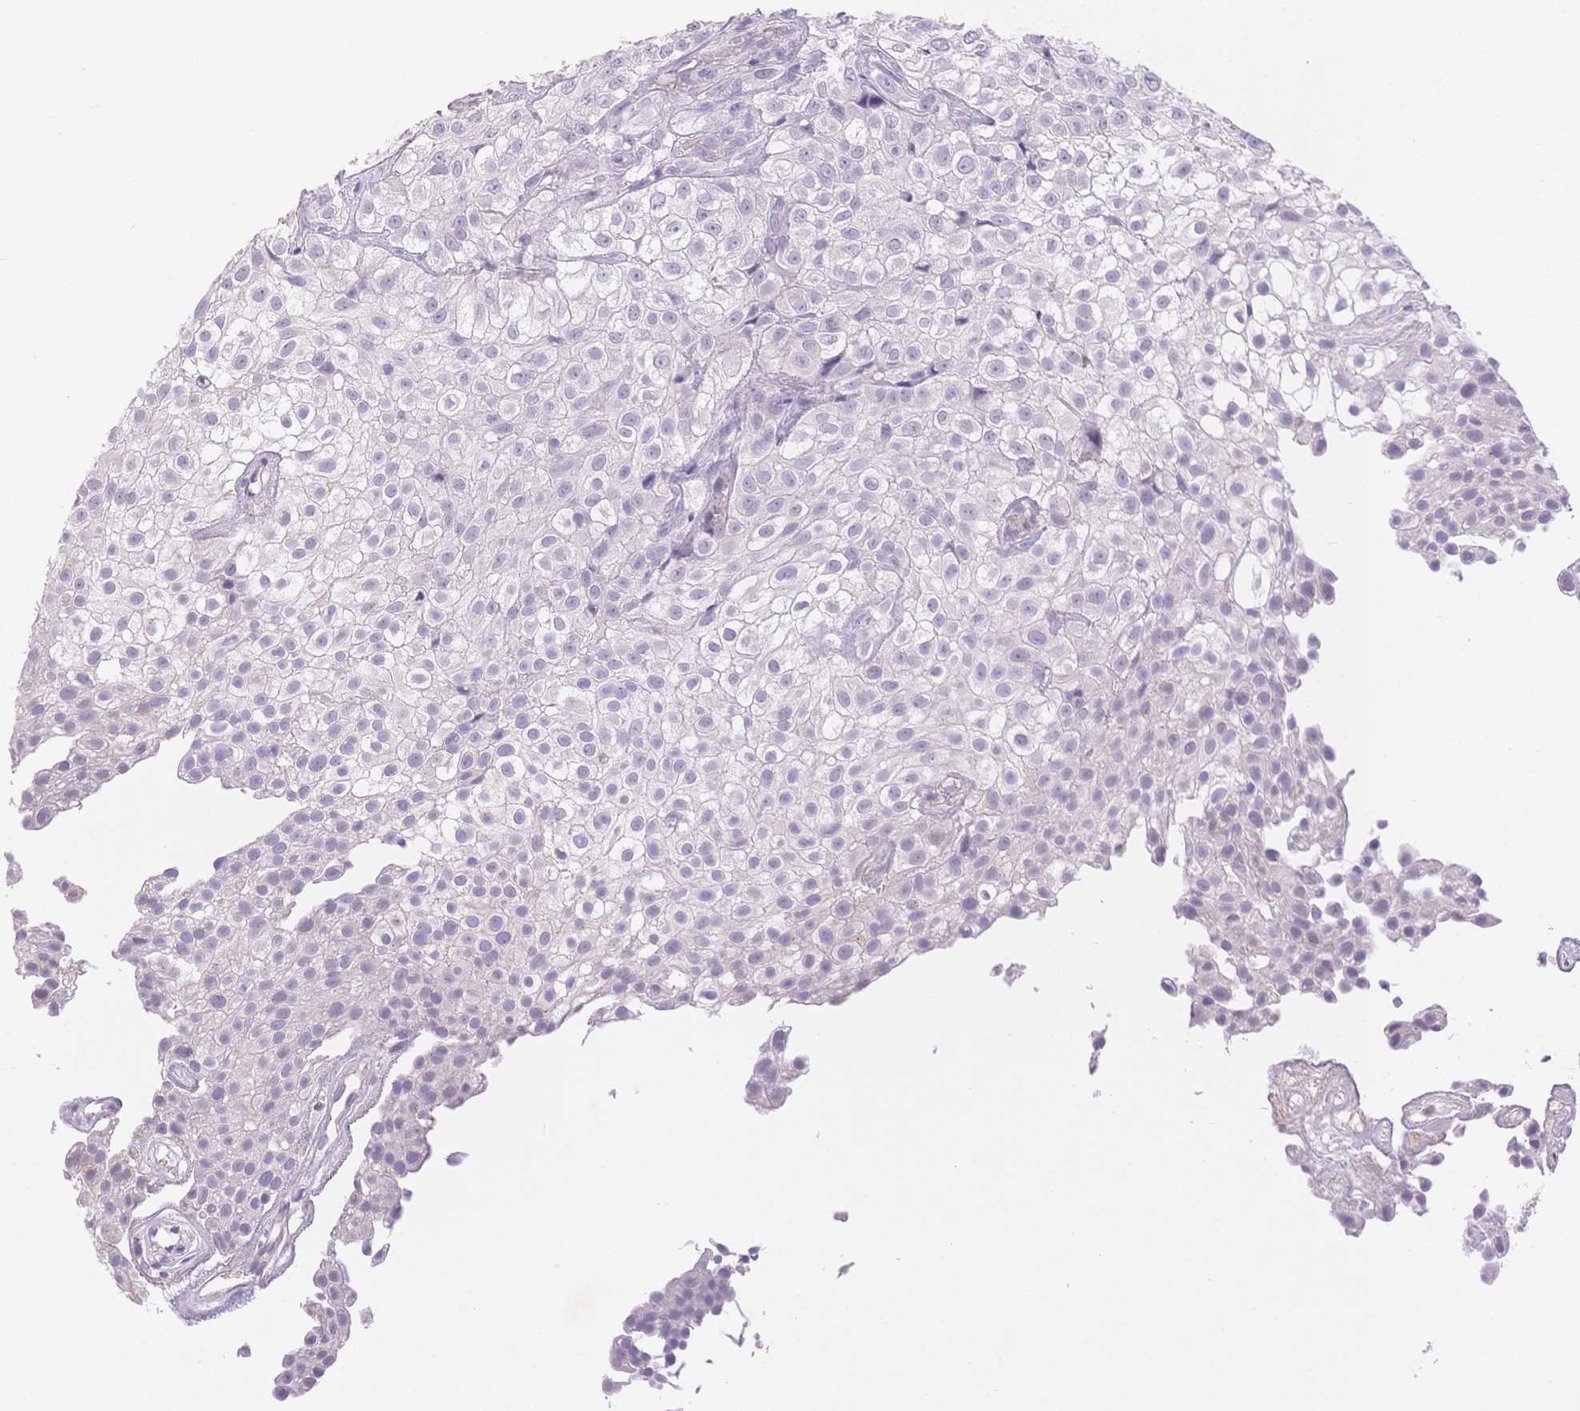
{"staining": {"intensity": "negative", "quantity": "none", "location": "none"}, "tissue": "urothelial cancer", "cell_type": "Tumor cells", "image_type": "cancer", "snomed": [{"axis": "morphology", "description": "Urothelial carcinoma, High grade"}, {"axis": "topography", "description": "Urinary bladder"}], "caption": "An IHC histopathology image of high-grade urothelial carcinoma is shown. There is no staining in tumor cells of high-grade urothelial carcinoma.", "gene": "MYOM1", "patient": {"sex": "male", "age": 56}}